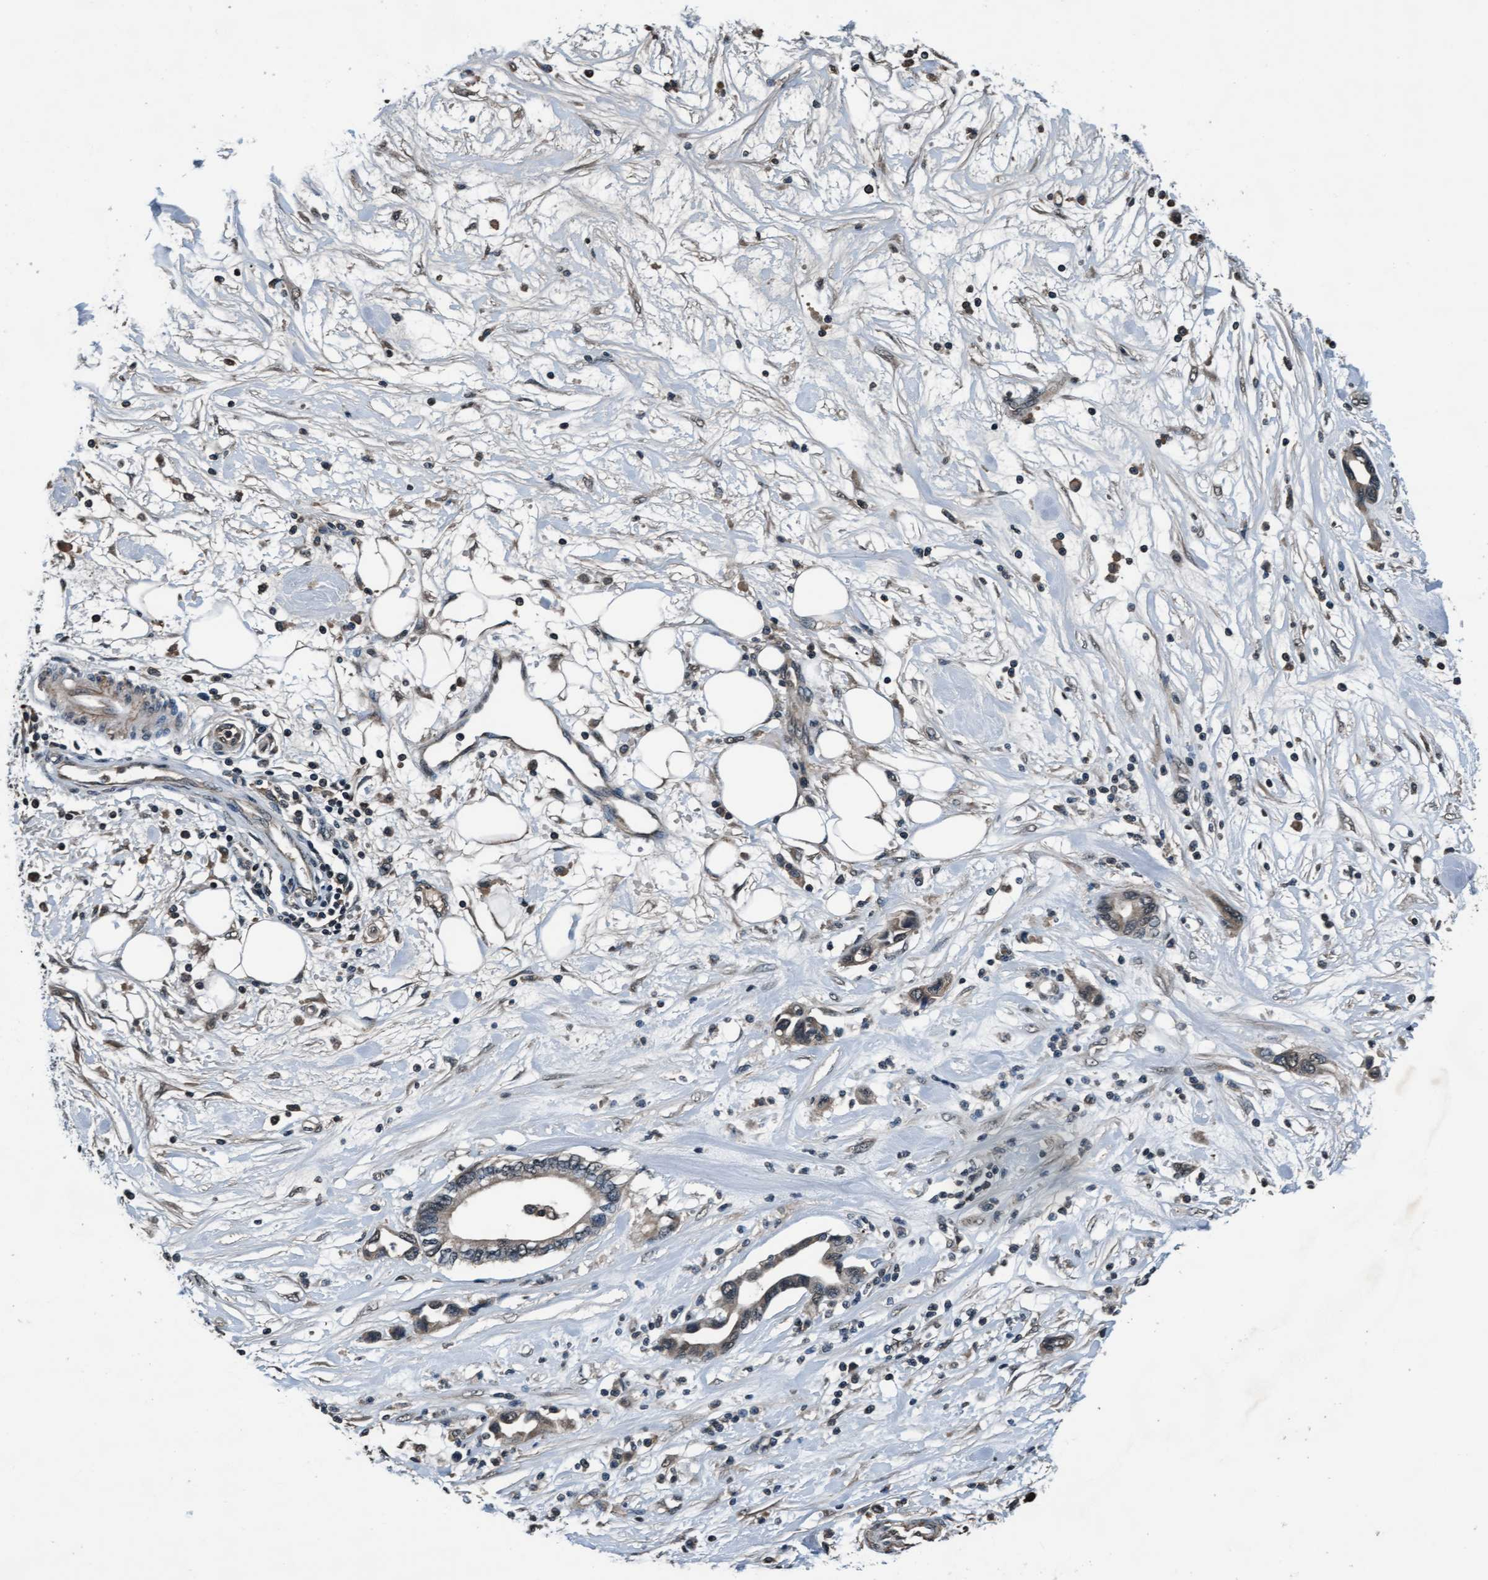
{"staining": {"intensity": "weak", "quantity": ">75%", "location": "cytoplasmic/membranous"}, "tissue": "pancreatic cancer", "cell_type": "Tumor cells", "image_type": "cancer", "snomed": [{"axis": "morphology", "description": "Adenocarcinoma, NOS"}, {"axis": "topography", "description": "Pancreas"}], "caption": "Immunohistochemical staining of human pancreatic adenocarcinoma reveals low levels of weak cytoplasmic/membranous expression in approximately >75% of tumor cells. Nuclei are stained in blue.", "gene": "WASF1", "patient": {"sex": "female", "age": 57}}